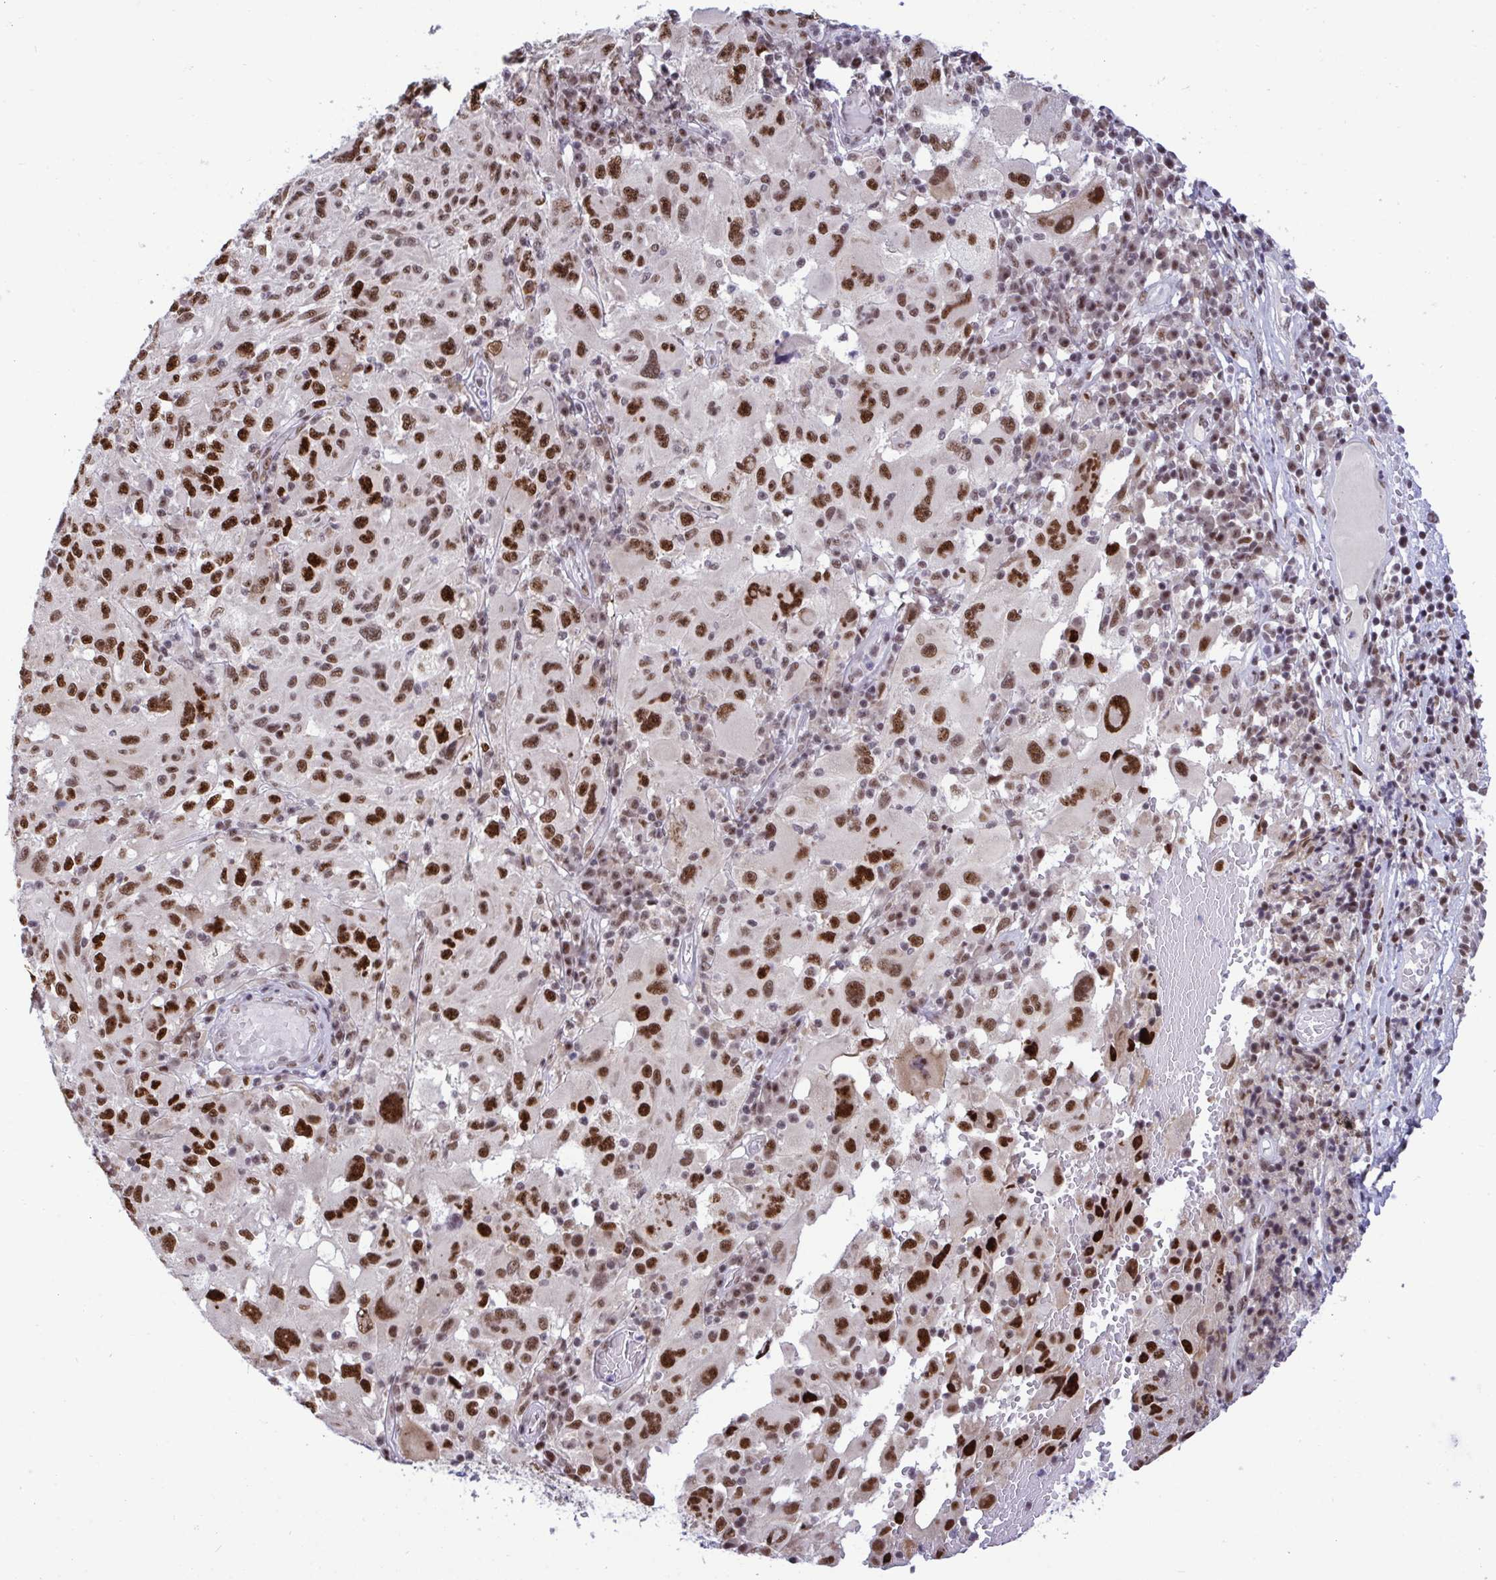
{"staining": {"intensity": "strong", "quantity": ">75%", "location": "nuclear"}, "tissue": "melanoma", "cell_type": "Tumor cells", "image_type": "cancer", "snomed": [{"axis": "morphology", "description": "Malignant melanoma, NOS"}, {"axis": "topography", "description": "Skin"}], "caption": "Protein expression analysis of human malignant melanoma reveals strong nuclear expression in approximately >75% of tumor cells.", "gene": "WBP11", "patient": {"sex": "female", "age": 71}}